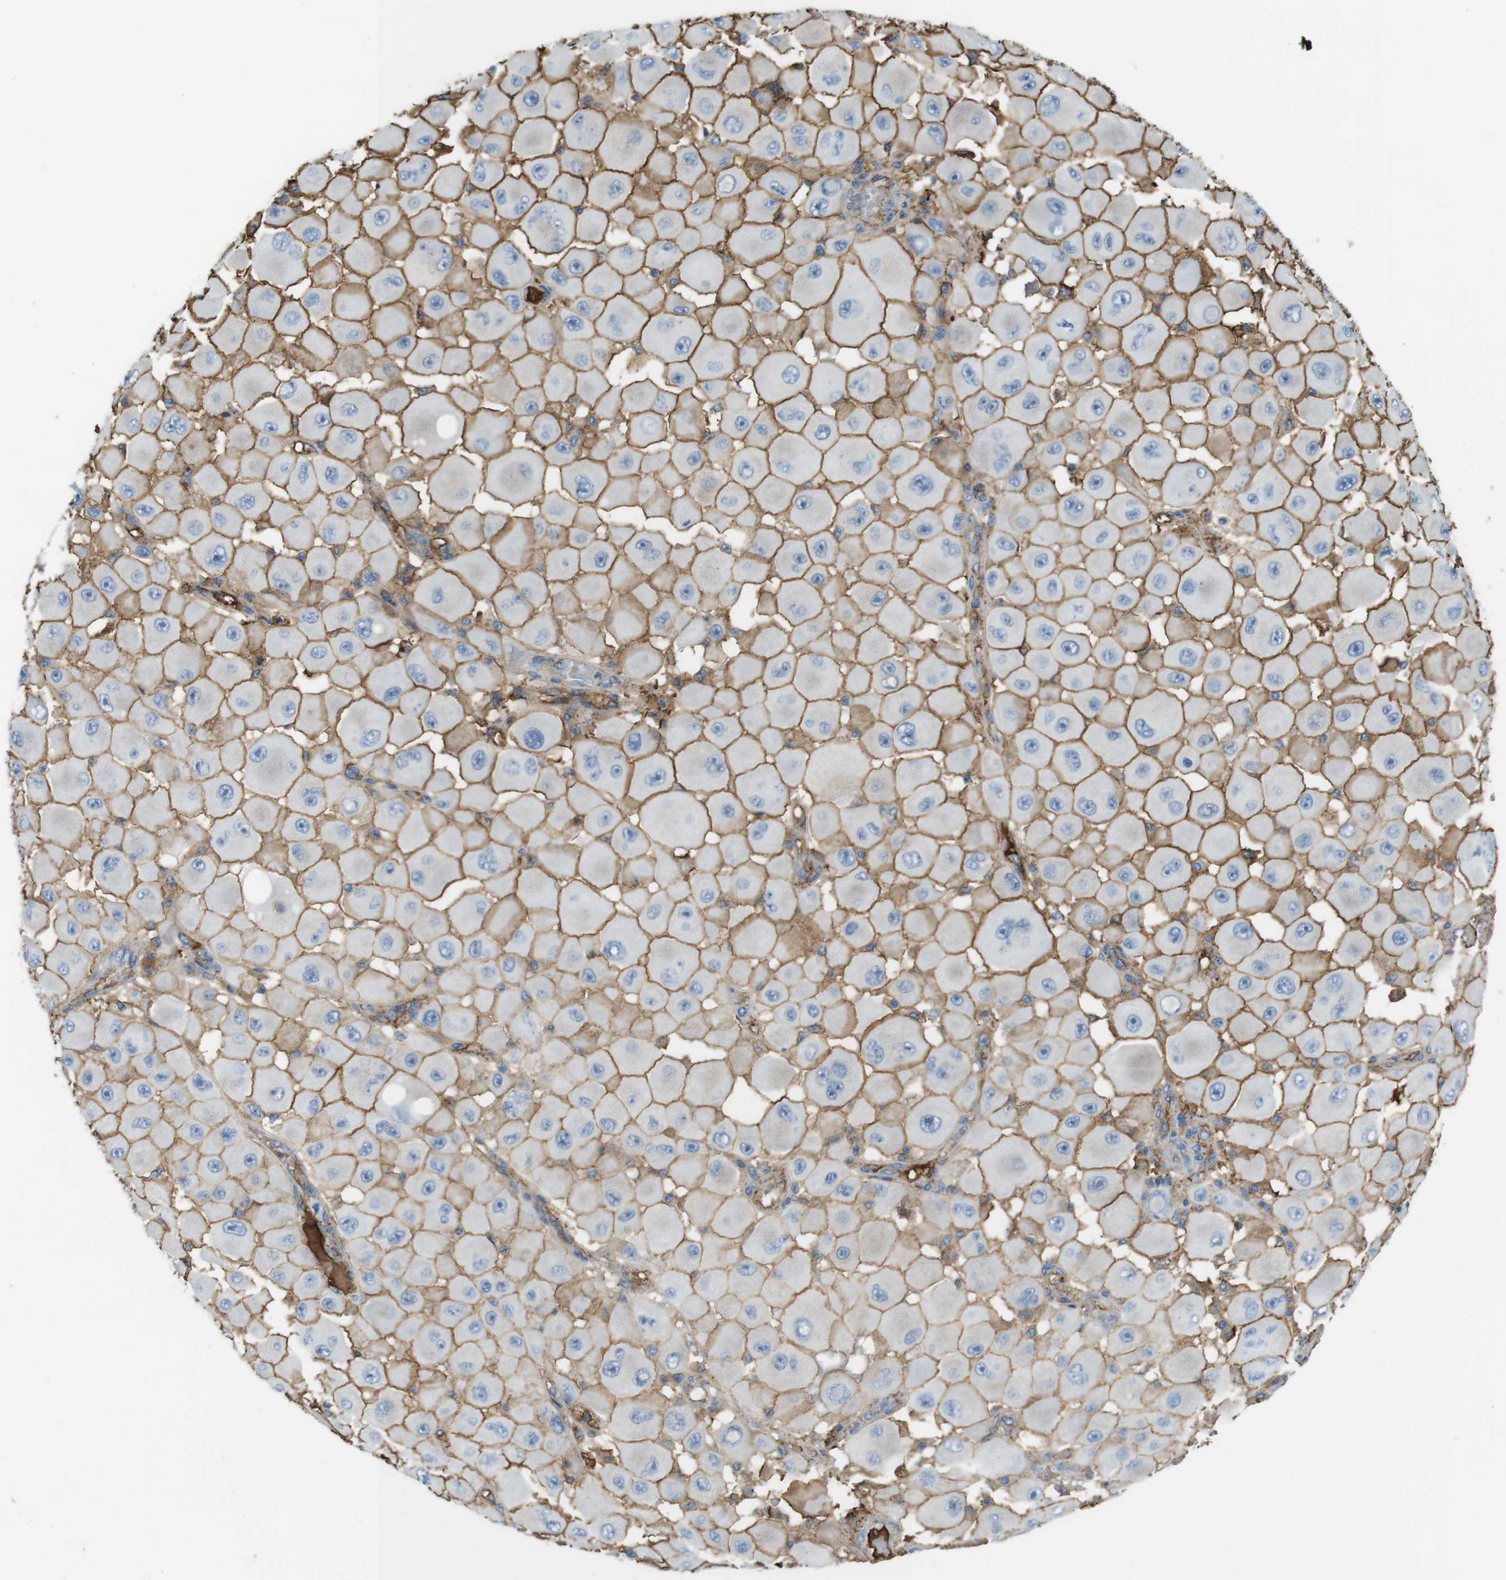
{"staining": {"intensity": "negative", "quantity": "none", "location": "none"}, "tissue": "melanoma", "cell_type": "Tumor cells", "image_type": "cancer", "snomed": [{"axis": "morphology", "description": "Malignant melanoma, NOS"}, {"axis": "topography", "description": "Skin"}], "caption": "Photomicrograph shows no protein positivity in tumor cells of melanoma tissue. Nuclei are stained in blue.", "gene": "LTBP4", "patient": {"sex": "female", "age": 81}}